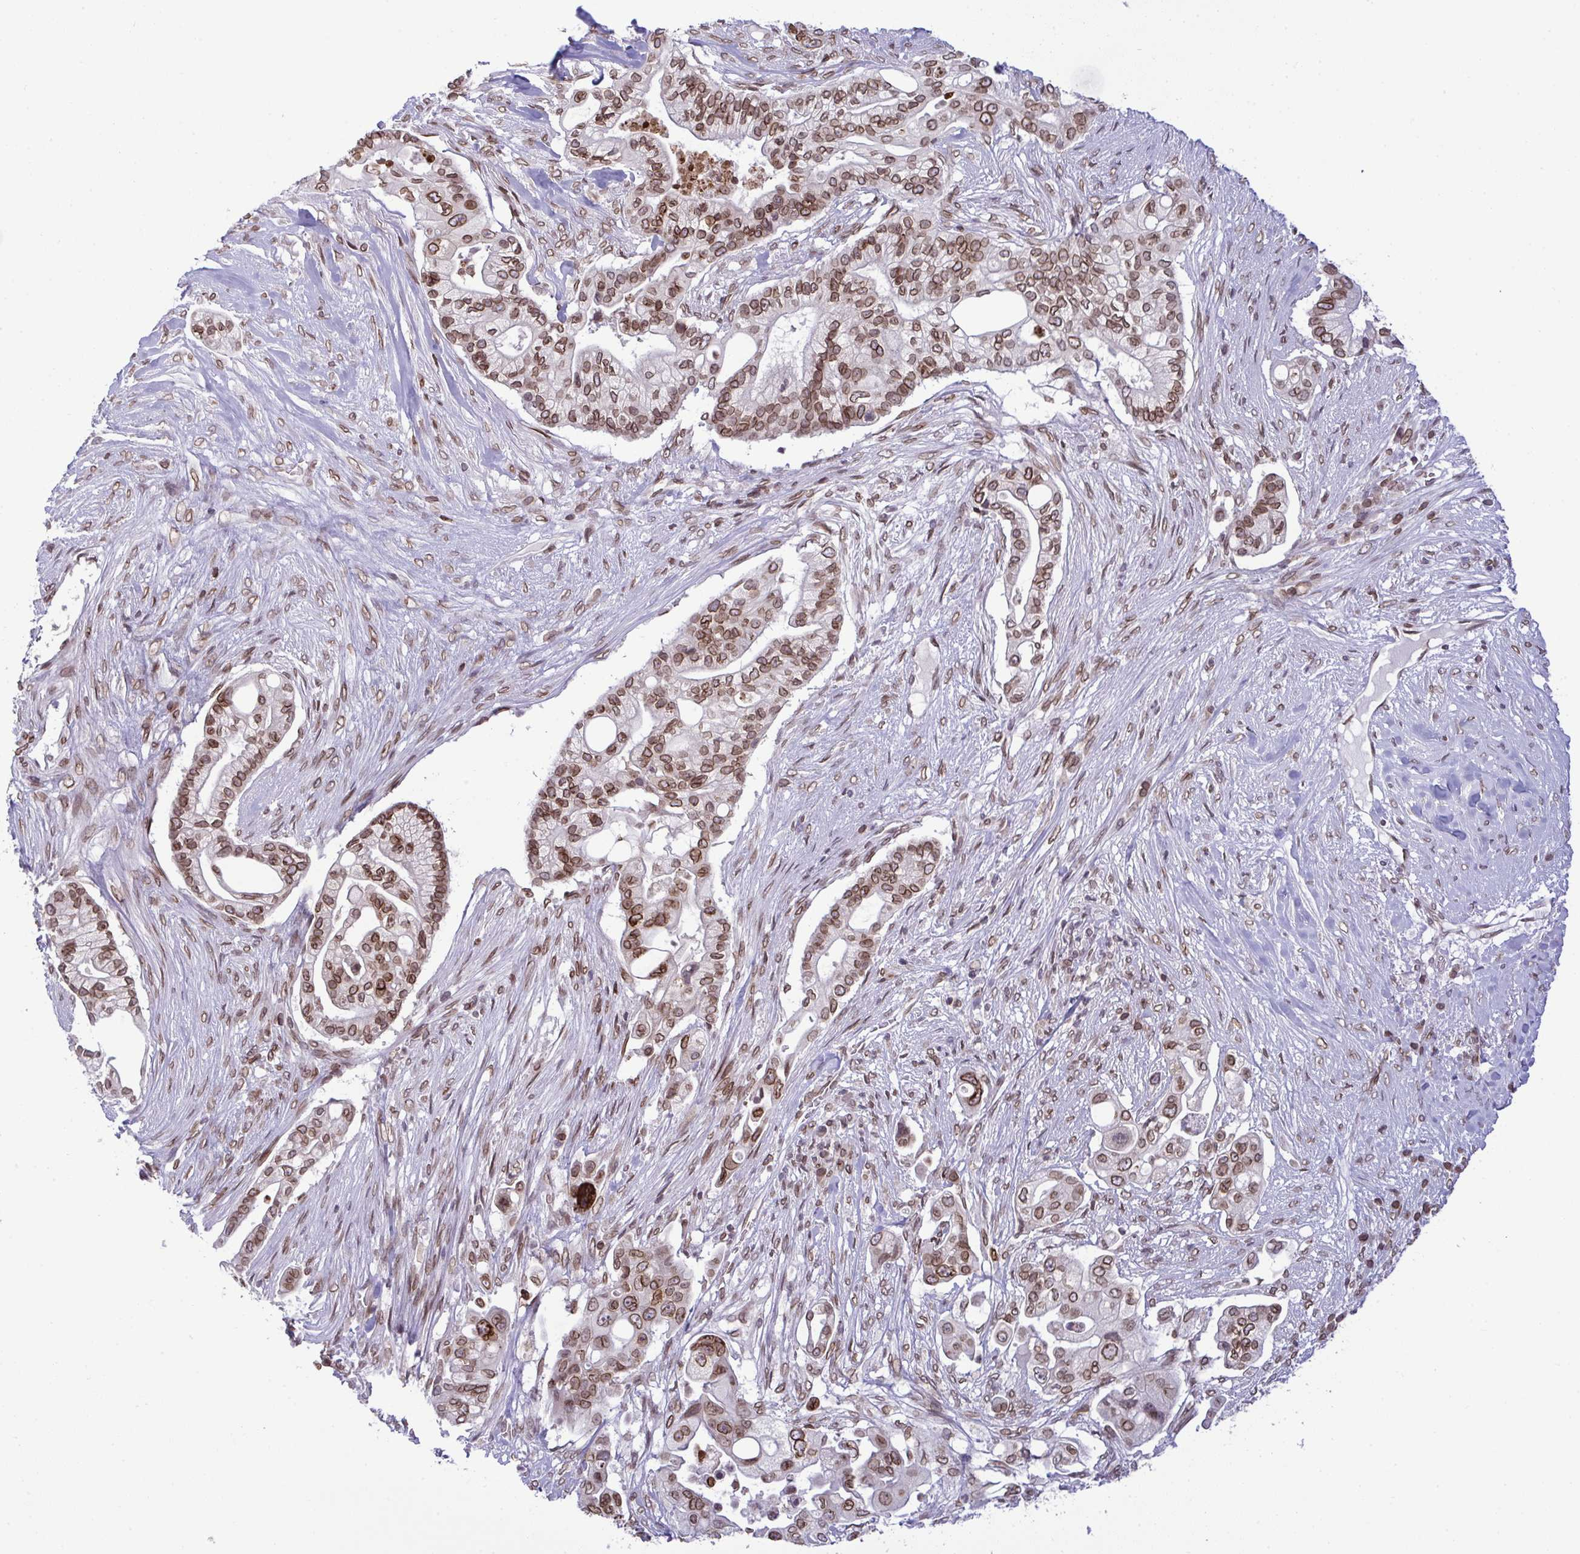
{"staining": {"intensity": "moderate", "quantity": ">75%", "location": "cytoplasmic/membranous,nuclear"}, "tissue": "pancreatic cancer", "cell_type": "Tumor cells", "image_type": "cancer", "snomed": [{"axis": "morphology", "description": "Adenocarcinoma, NOS"}, {"axis": "topography", "description": "Pancreas"}], "caption": "IHC micrograph of pancreatic cancer stained for a protein (brown), which exhibits medium levels of moderate cytoplasmic/membranous and nuclear expression in approximately >75% of tumor cells.", "gene": "RANBP2", "patient": {"sex": "female", "age": 69}}